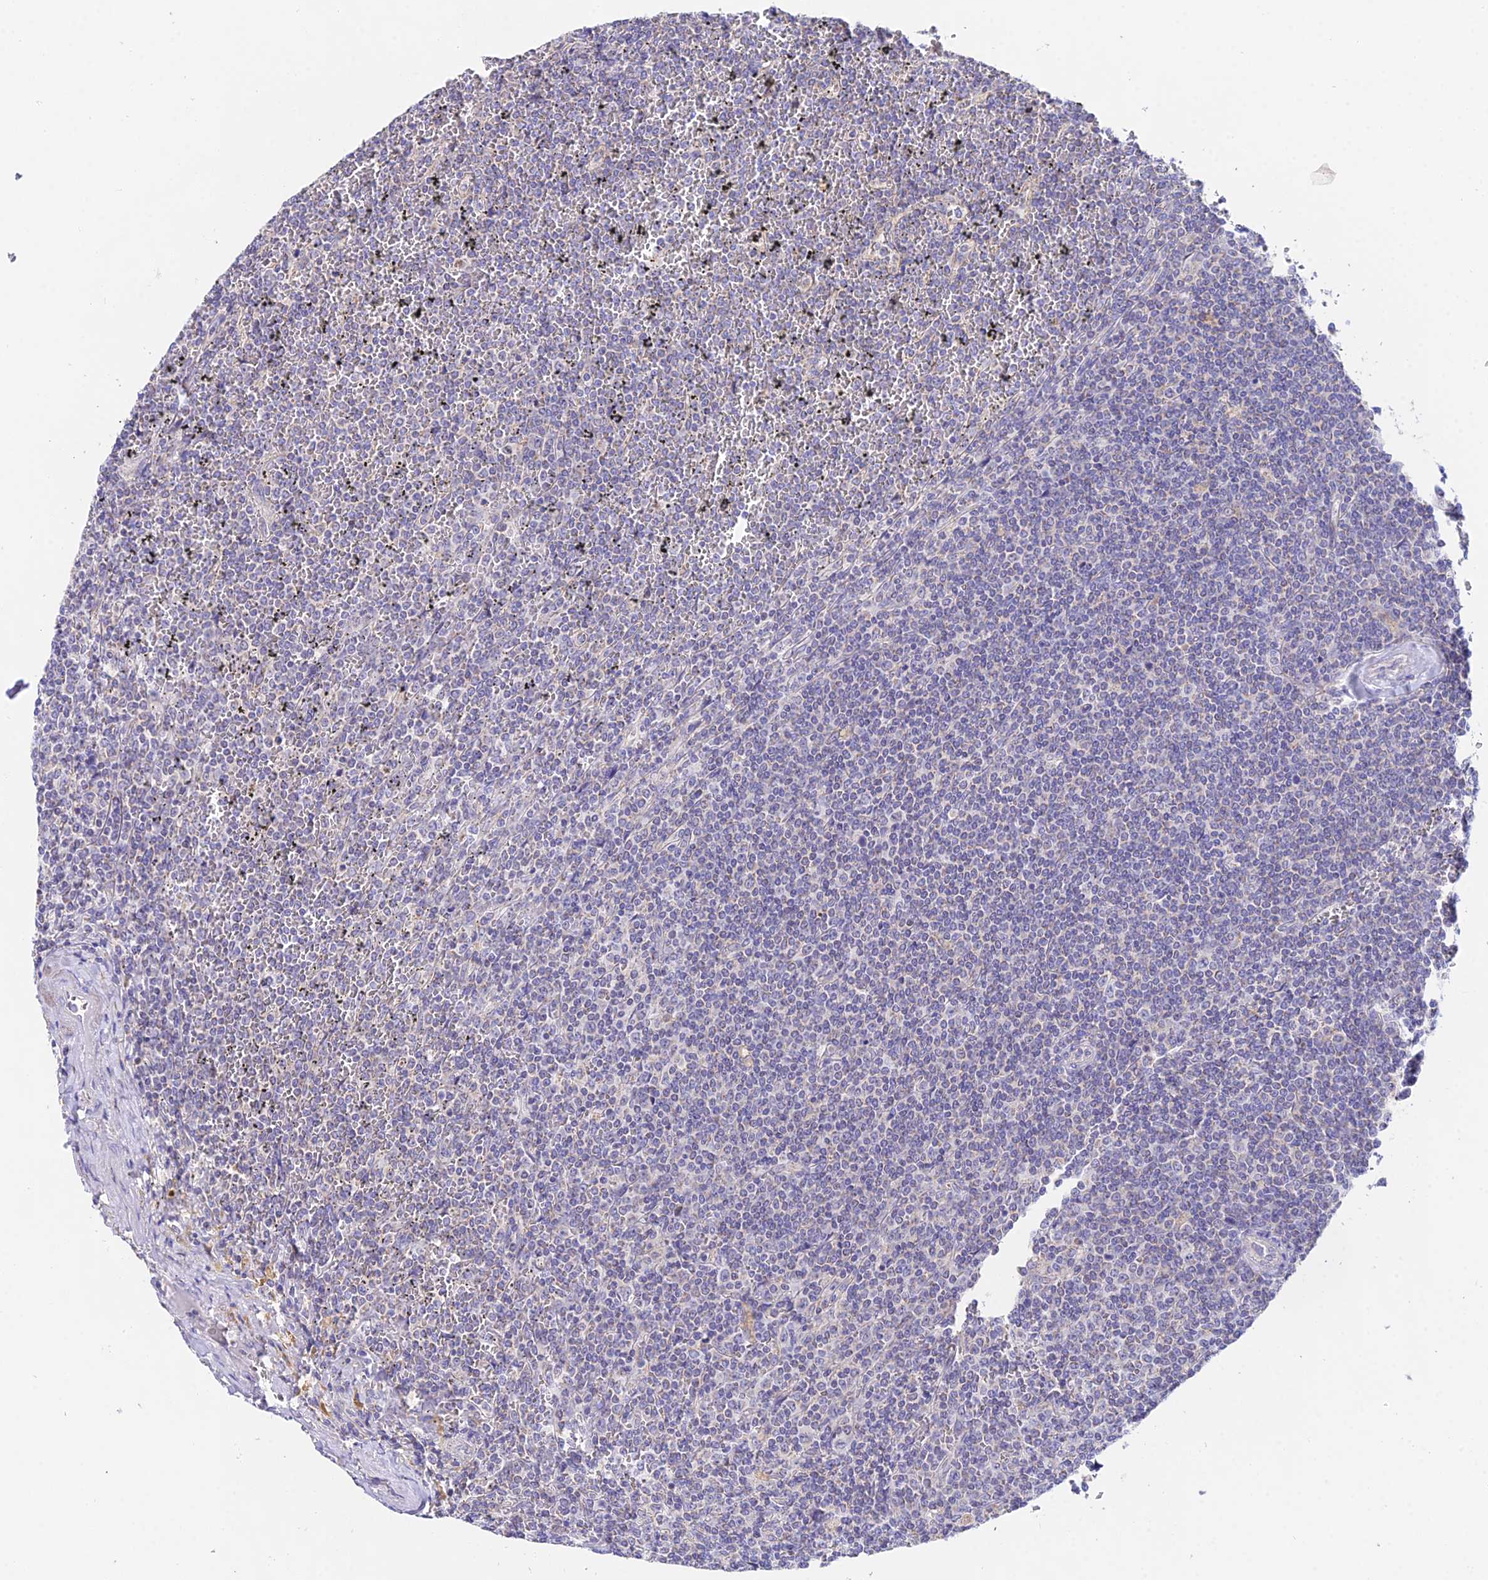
{"staining": {"intensity": "negative", "quantity": "none", "location": "none"}, "tissue": "lymphoma", "cell_type": "Tumor cells", "image_type": "cancer", "snomed": [{"axis": "morphology", "description": "Malignant lymphoma, non-Hodgkin's type, Low grade"}, {"axis": "topography", "description": "Spleen"}], "caption": "The photomicrograph shows no significant expression in tumor cells of low-grade malignant lymphoma, non-Hodgkin's type.", "gene": "PPP2R2C", "patient": {"sex": "female", "age": 19}}